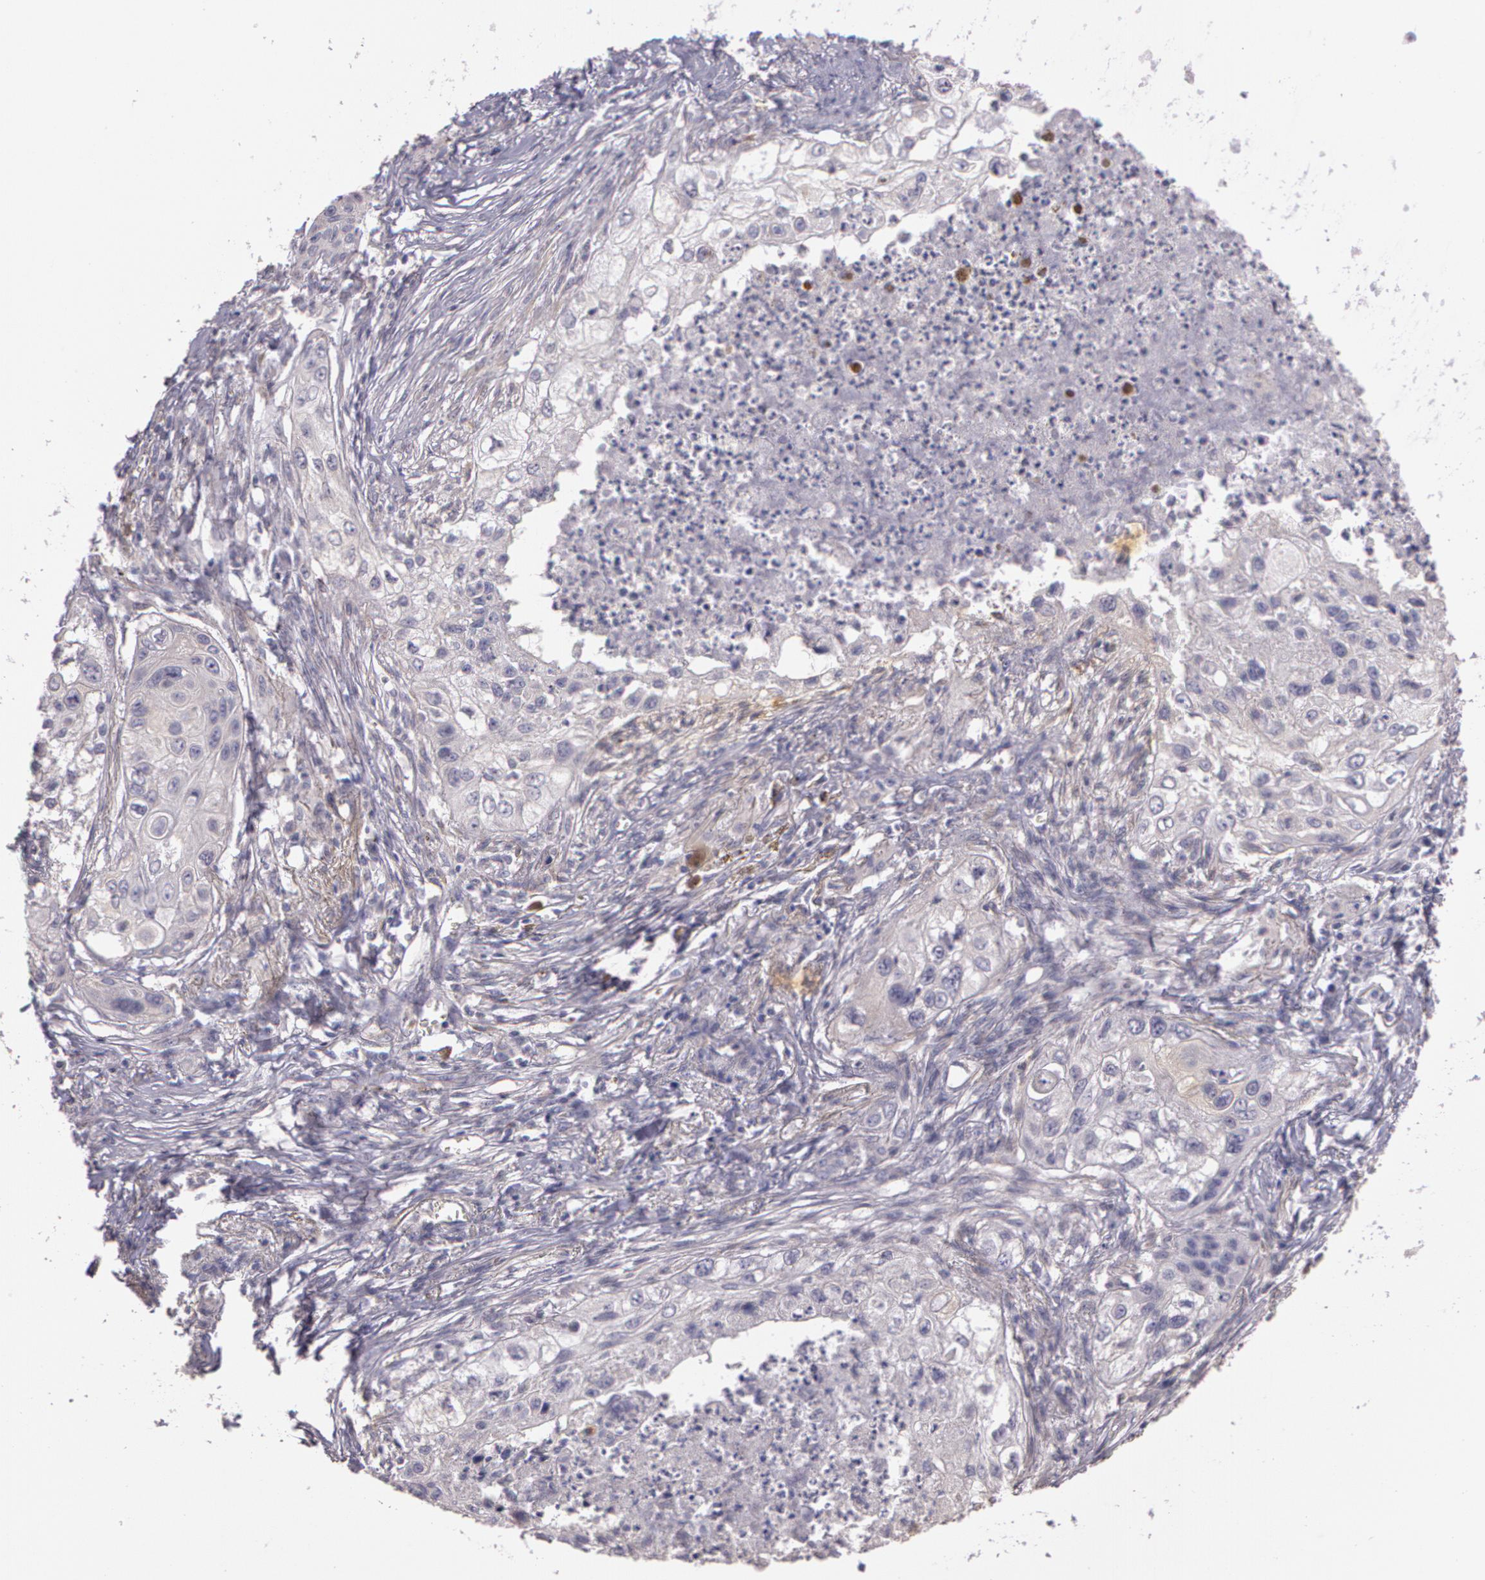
{"staining": {"intensity": "negative", "quantity": "none", "location": "none"}, "tissue": "lung cancer", "cell_type": "Tumor cells", "image_type": "cancer", "snomed": [{"axis": "morphology", "description": "Squamous cell carcinoma, NOS"}, {"axis": "topography", "description": "Lung"}], "caption": "Immunohistochemical staining of lung cancer (squamous cell carcinoma) demonstrates no significant staining in tumor cells.", "gene": "G2E3", "patient": {"sex": "male", "age": 71}}